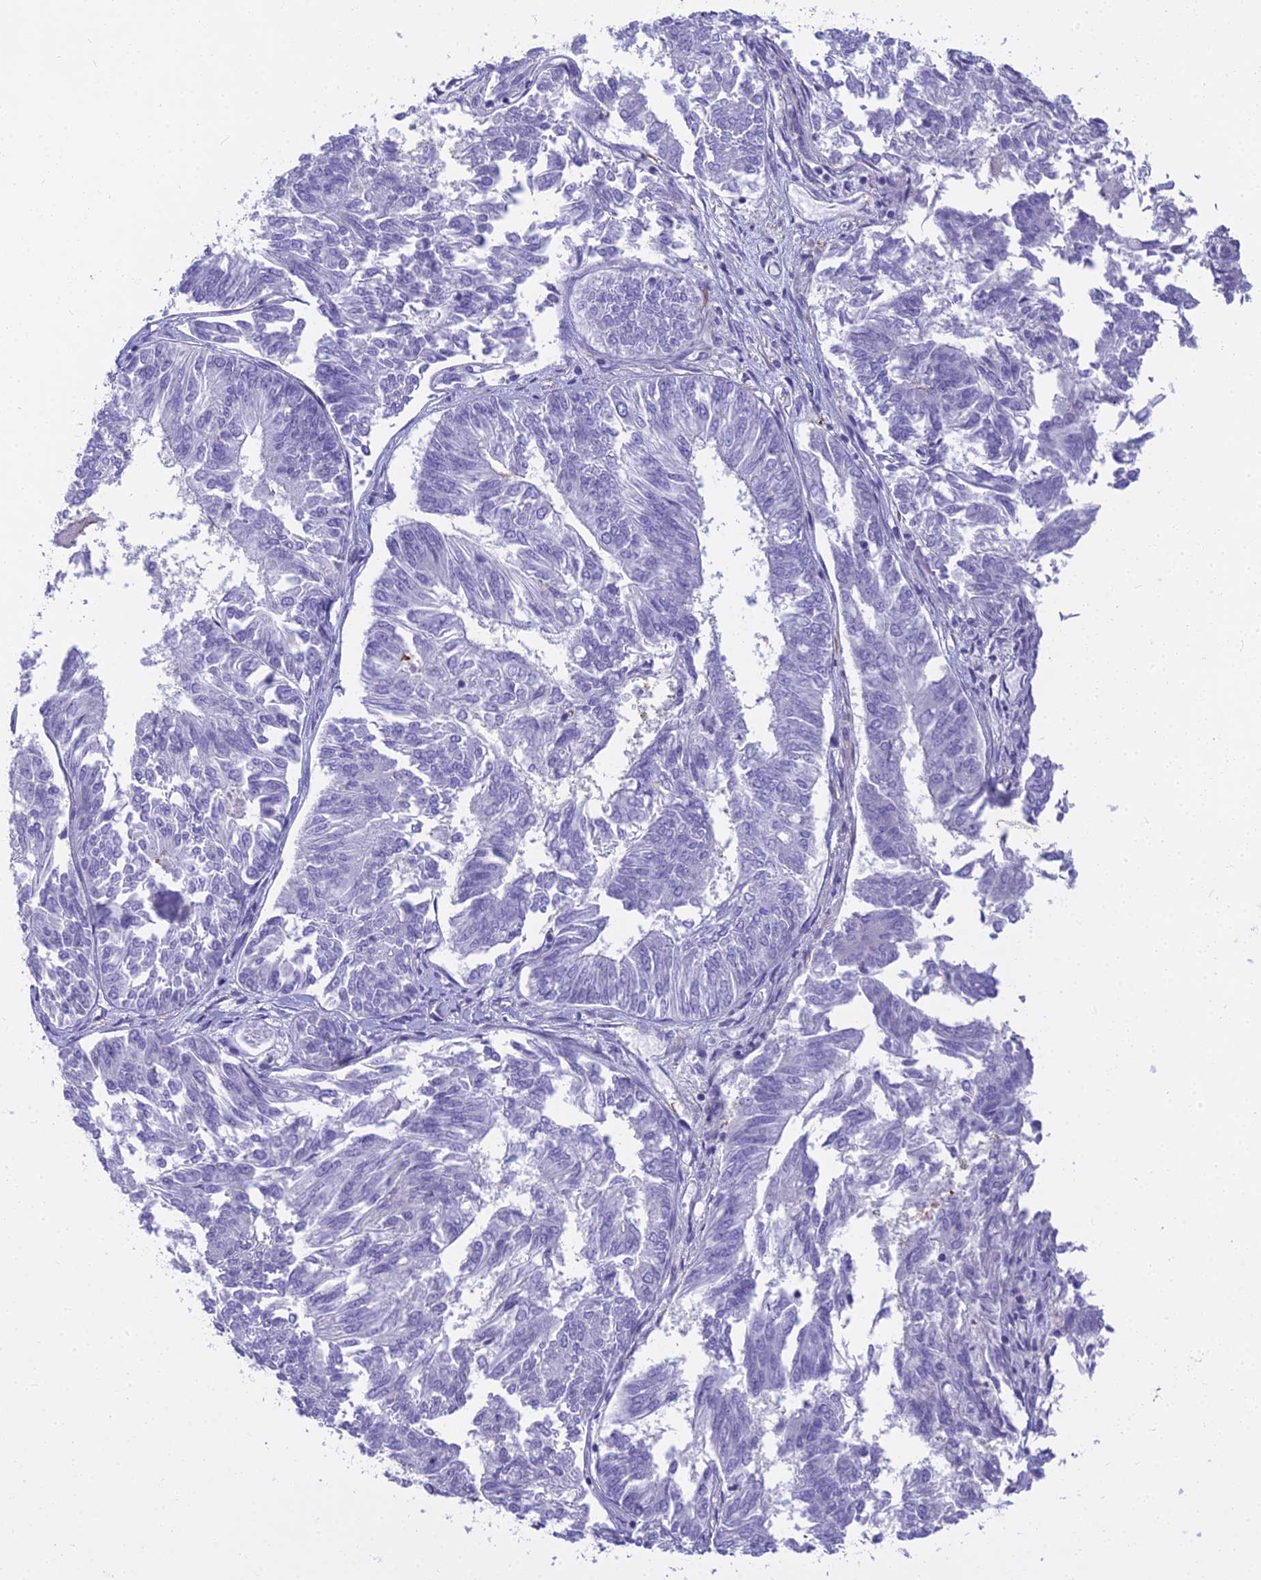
{"staining": {"intensity": "negative", "quantity": "none", "location": "none"}, "tissue": "endometrial cancer", "cell_type": "Tumor cells", "image_type": "cancer", "snomed": [{"axis": "morphology", "description": "Adenocarcinoma, NOS"}, {"axis": "topography", "description": "Endometrium"}], "caption": "High magnification brightfield microscopy of endometrial cancer (adenocarcinoma) stained with DAB (brown) and counterstained with hematoxylin (blue): tumor cells show no significant expression. (Brightfield microscopy of DAB (3,3'-diaminobenzidine) immunohistochemistry (IHC) at high magnification).", "gene": "EVI2A", "patient": {"sex": "female", "age": 58}}